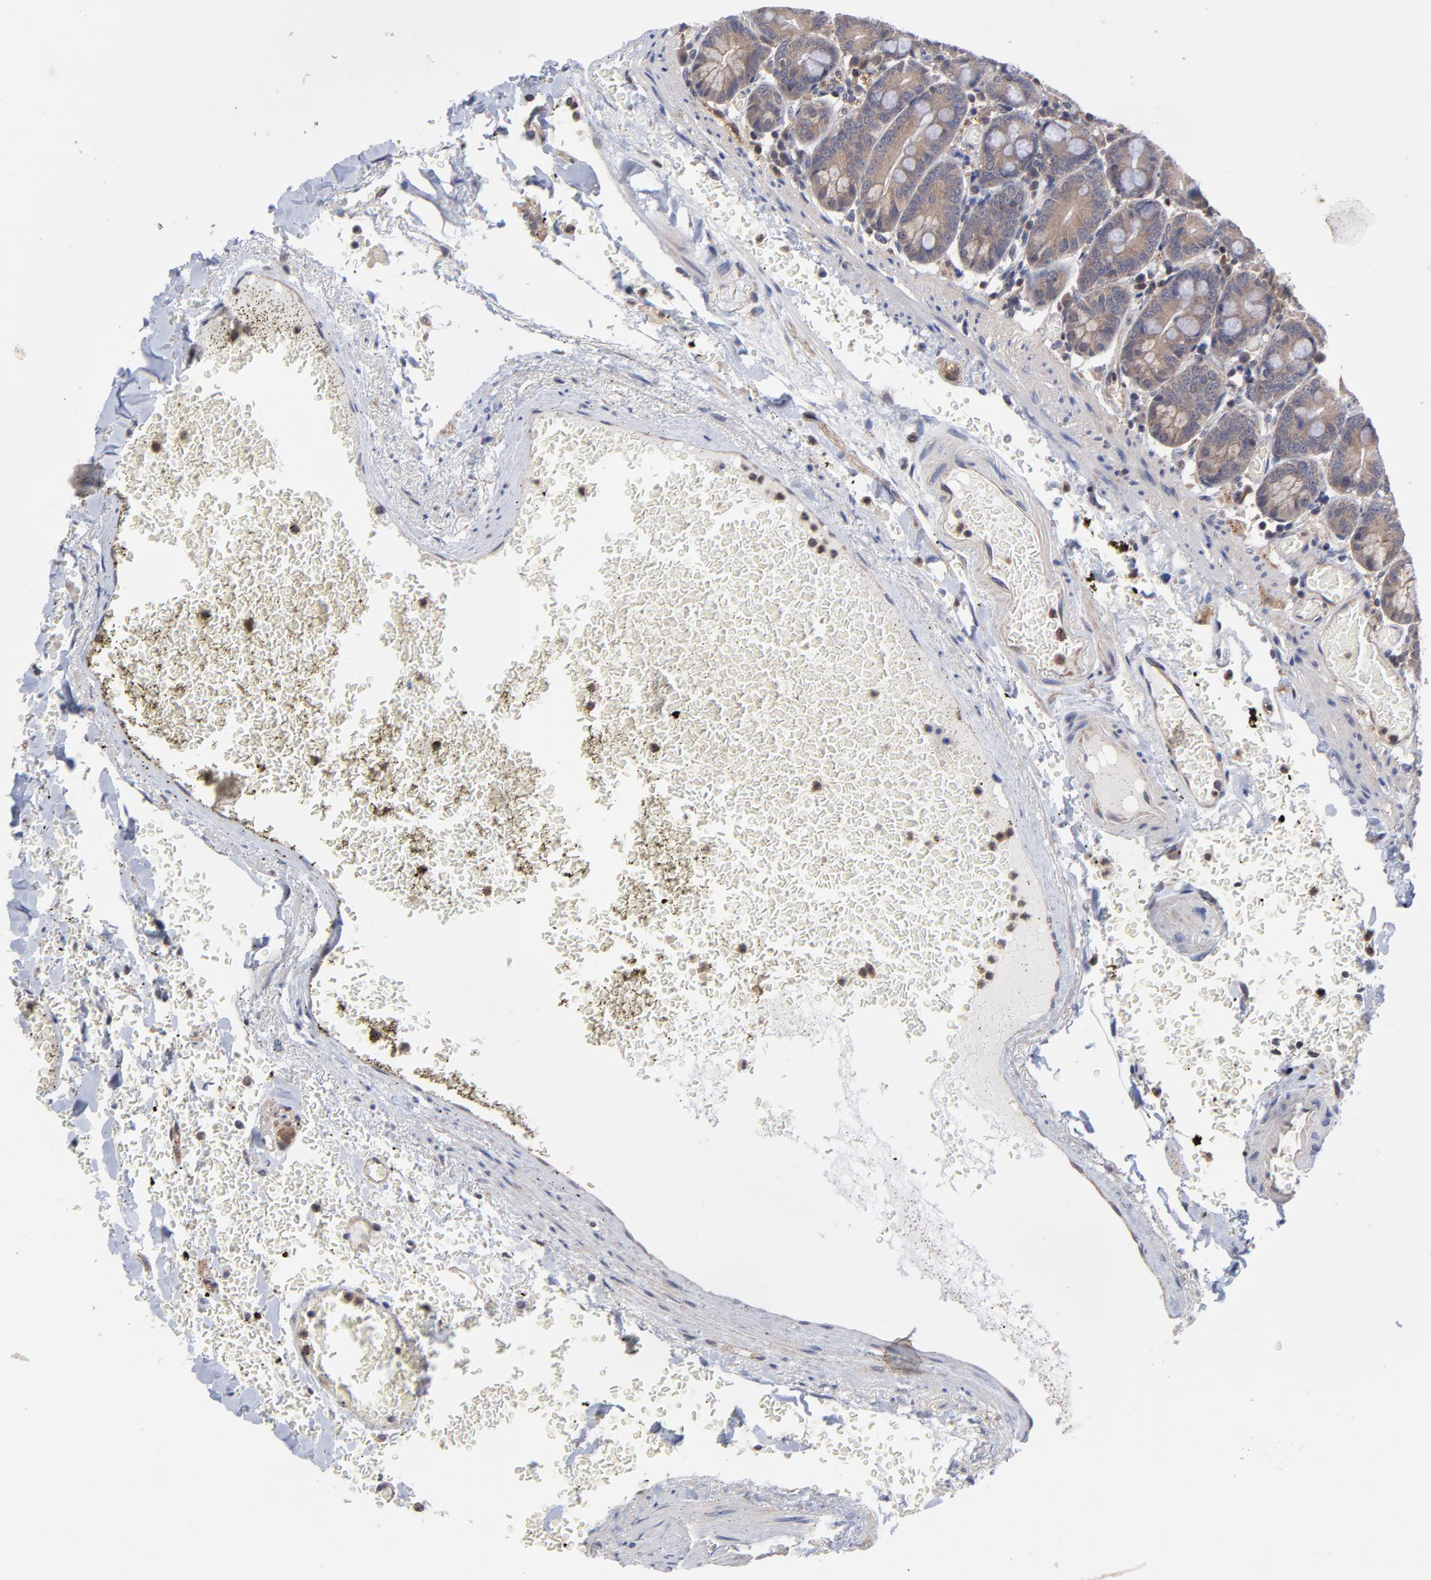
{"staining": {"intensity": "weak", "quantity": ">75%", "location": "cytoplasmic/membranous"}, "tissue": "small intestine", "cell_type": "Glandular cells", "image_type": "normal", "snomed": [{"axis": "morphology", "description": "Normal tissue, NOS"}, {"axis": "topography", "description": "Small intestine"}], "caption": "A brown stain shows weak cytoplasmic/membranous positivity of a protein in glandular cells of unremarkable human small intestine.", "gene": "PCMT1", "patient": {"sex": "male", "age": 71}}